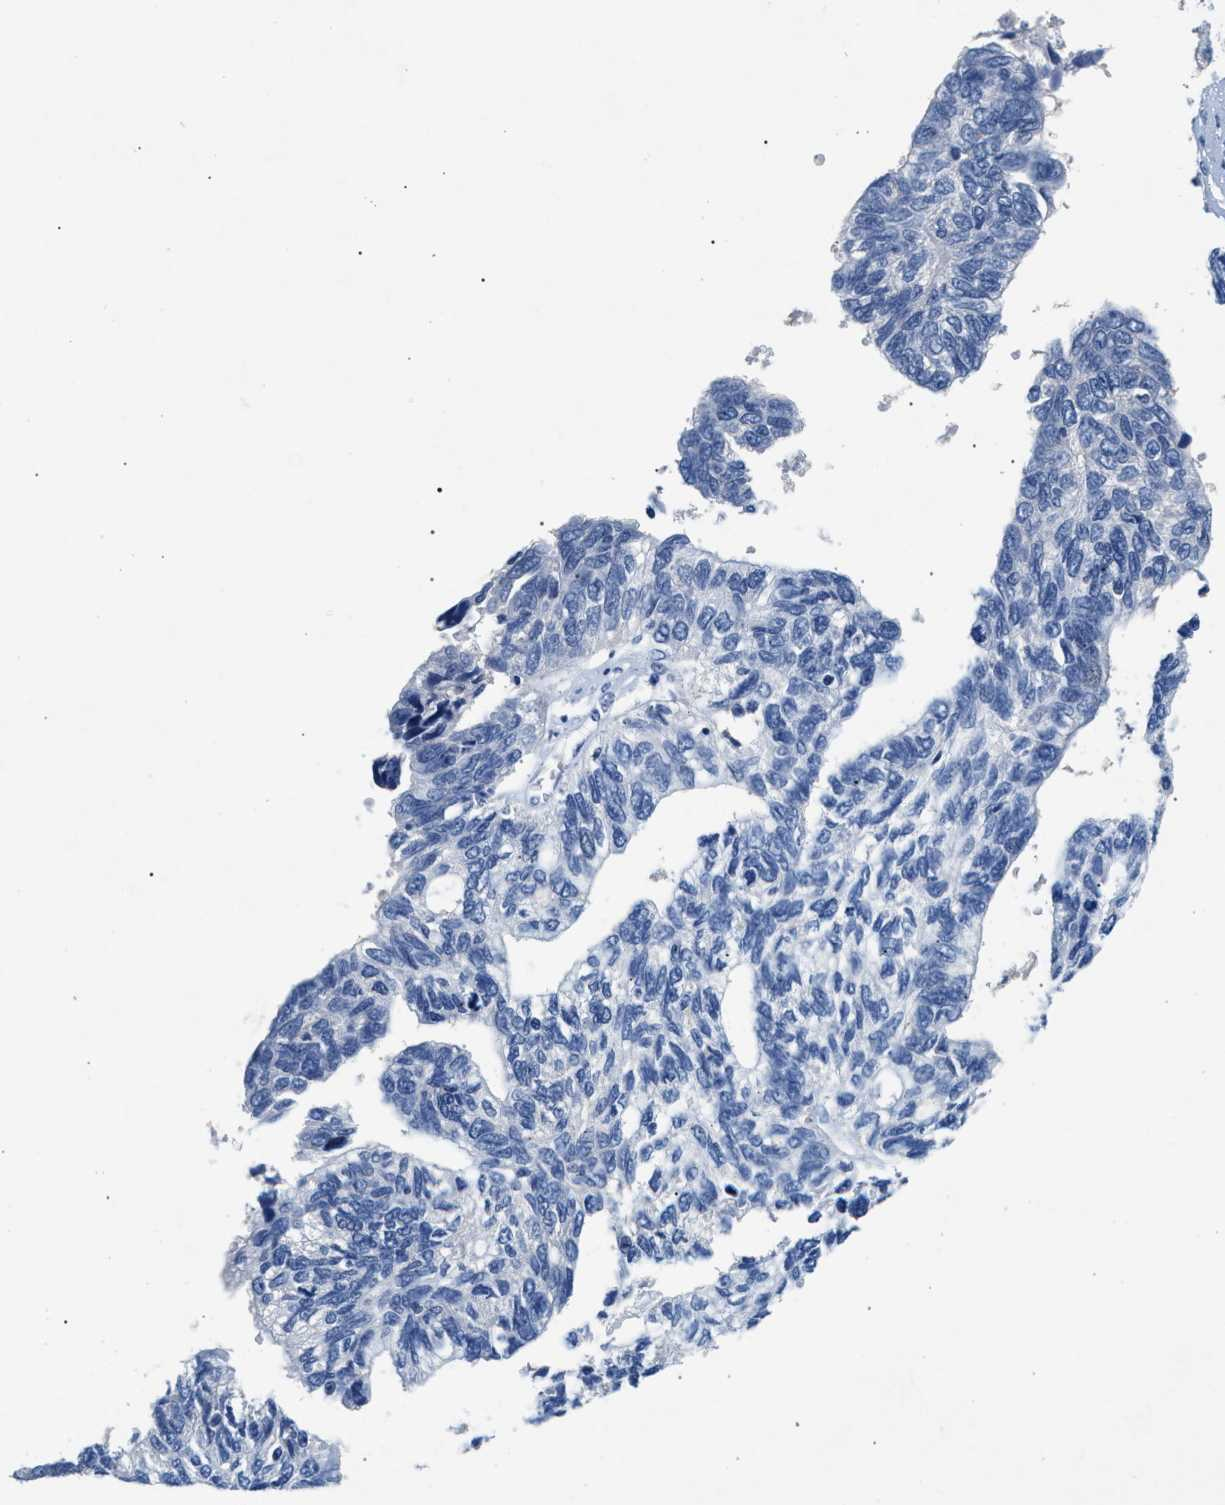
{"staining": {"intensity": "negative", "quantity": "none", "location": "none"}, "tissue": "ovarian cancer", "cell_type": "Tumor cells", "image_type": "cancer", "snomed": [{"axis": "morphology", "description": "Cystadenocarcinoma, serous, NOS"}, {"axis": "topography", "description": "Ovary"}], "caption": "The IHC image has no significant expression in tumor cells of ovarian serous cystadenocarcinoma tissue. Brightfield microscopy of IHC stained with DAB (brown) and hematoxylin (blue), captured at high magnification.", "gene": "GNAI3", "patient": {"sex": "female", "age": 79}}